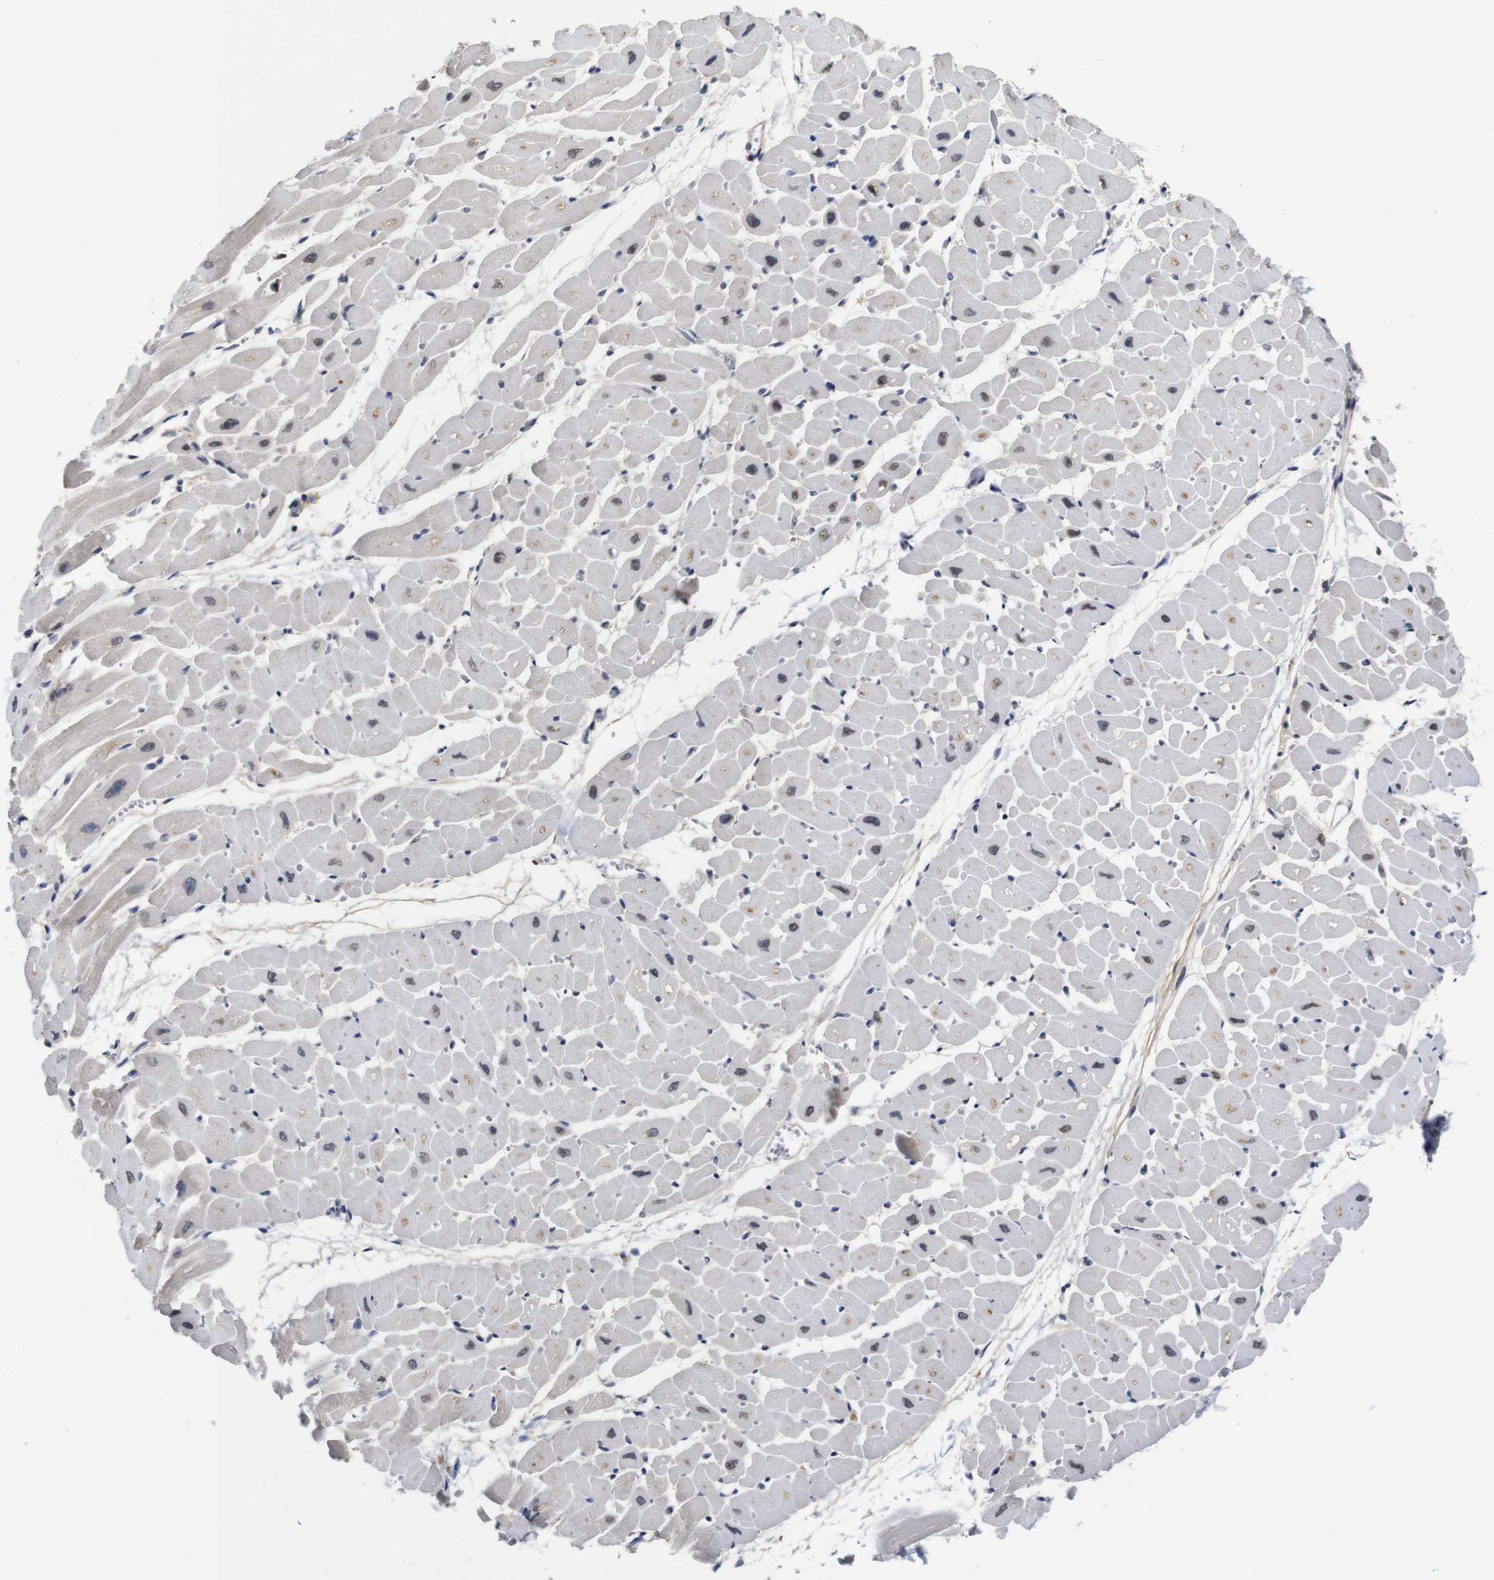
{"staining": {"intensity": "moderate", "quantity": "25%-75%", "location": "cytoplasmic/membranous"}, "tissue": "heart muscle", "cell_type": "Cardiomyocytes", "image_type": "normal", "snomed": [{"axis": "morphology", "description": "Normal tissue, NOS"}, {"axis": "topography", "description": "Heart"}], "caption": "Heart muscle stained with DAB (3,3'-diaminobenzidine) immunohistochemistry (IHC) exhibits medium levels of moderate cytoplasmic/membranous positivity in about 25%-75% of cardiomyocytes.", "gene": "NTRK3", "patient": {"sex": "male", "age": 45}}